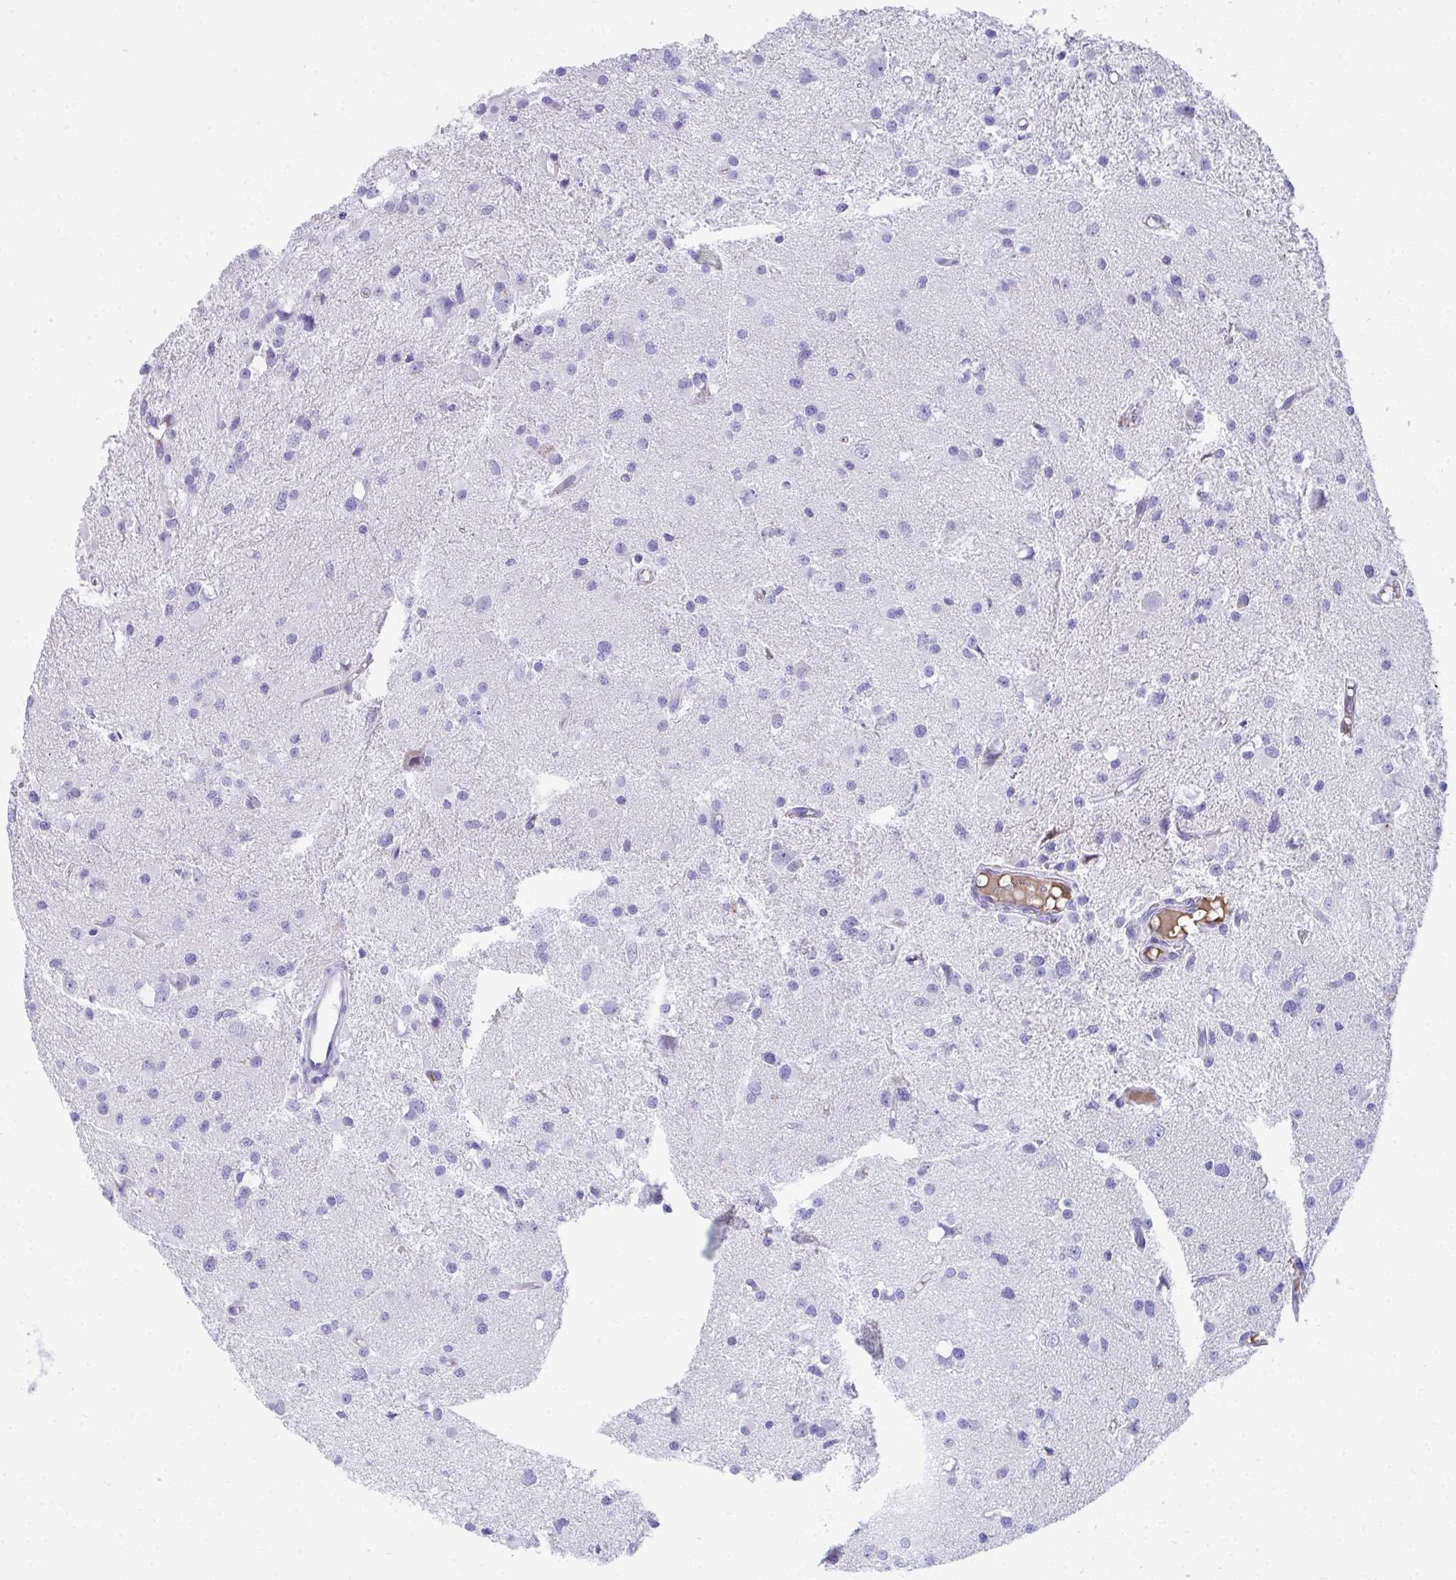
{"staining": {"intensity": "negative", "quantity": "none", "location": "none"}, "tissue": "glioma", "cell_type": "Tumor cells", "image_type": "cancer", "snomed": [{"axis": "morphology", "description": "Glioma, malignant, High grade"}, {"axis": "topography", "description": "Brain"}], "caption": "Glioma was stained to show a protein in brown. There is no significant positivity in tumor cells.", "gene": "TNNT1", "patient": {"sex": "male", "age": 54}}